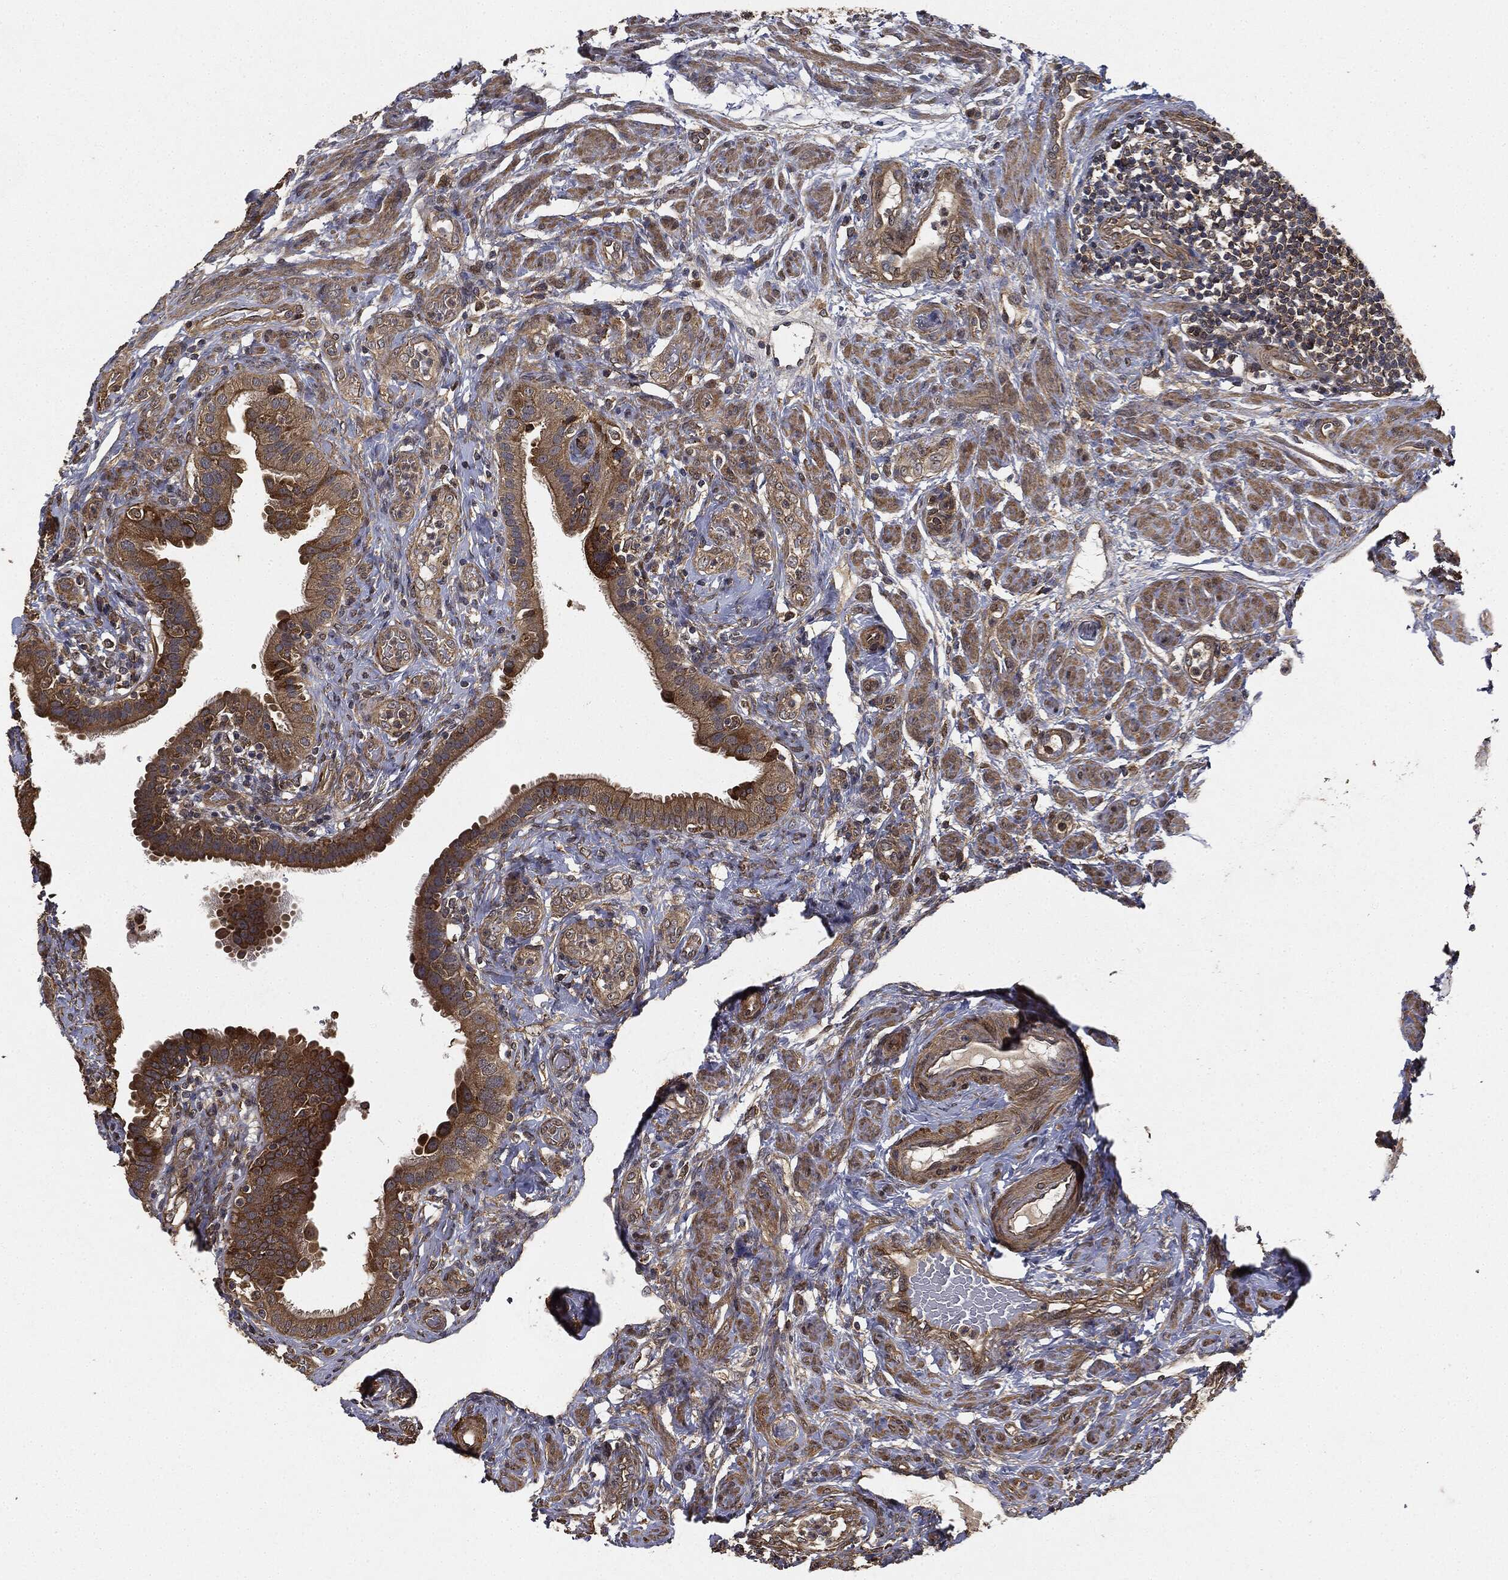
{"staining": {"intensity": "strong", "quantity": "25%-75%", "location": "cytoplasmic/membranous"}, "tissue": "fallopian tube", "cell_type": "Glandular cells", "image_type": "normal", "snomed": [{"axis": "morphology", "description": "Normal tissue, NOS"}, {"axis": "topography", "description": "Fallopian tube"}], "caption": "About 25%-75% of glandular cells in normal human fallopian tube demonstrate strong cytoplasmic/membranous protein positivity as visualized by brown immunohistochemical staining.", "gene": "MIER2", "patient": {"sex": "female", "age": 41}}